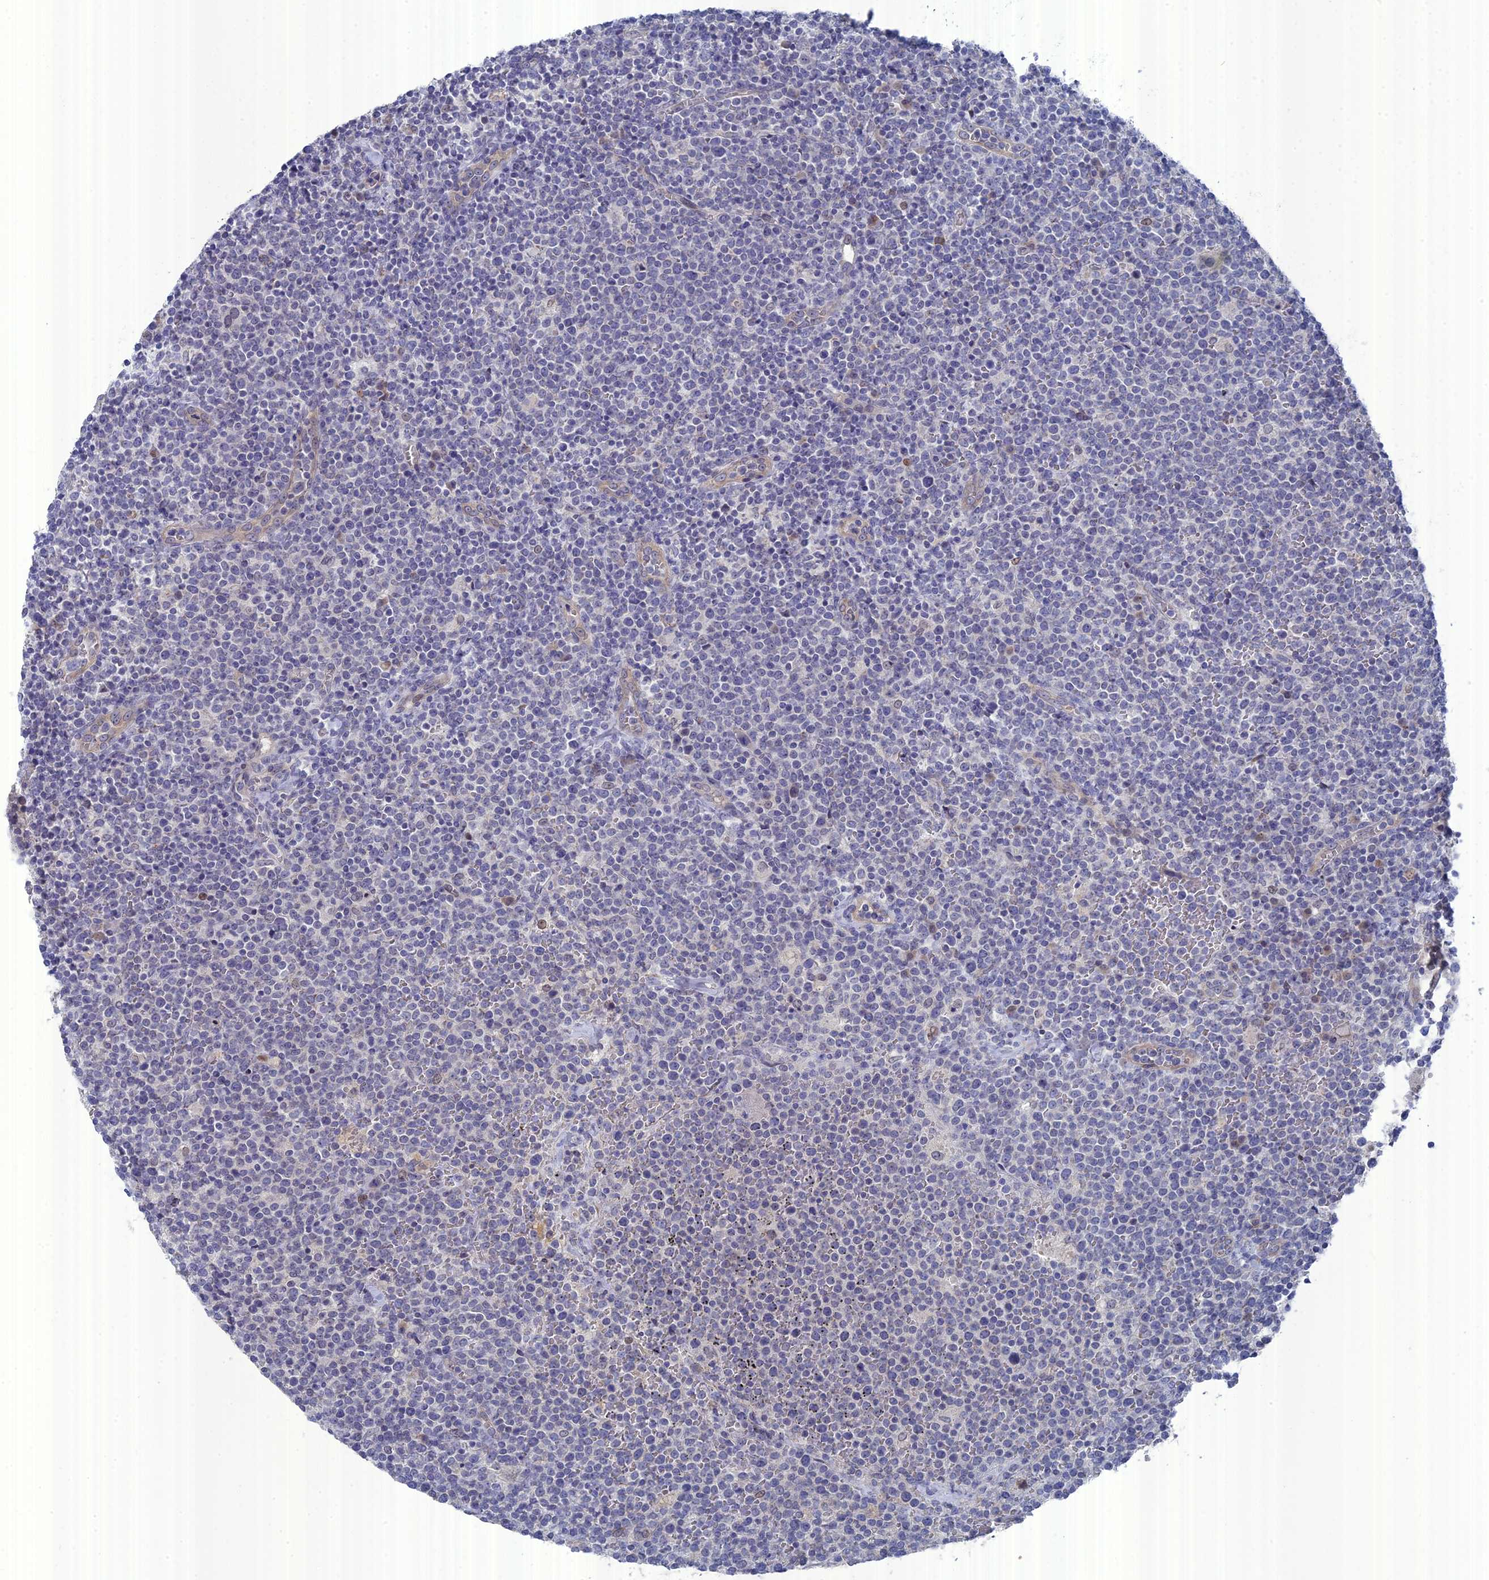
{"staining": {"intensity": "negative", "quantity": "none", "location": "none"}, "tissue": "lymphoma", "cell_type": "Tumor cells", "image_type": "cancer", "snomed": [{"axis": "morphology", "description": "Malignant lymphoma, non-Hodgkin's type, High grade"}, {"axis": "topography", "description": "Lymph node"}], "caption": "This is an immunohistochemistry (IHC) histopathology image of lymphoma. There is no staining in tumor cells.", "gene": "TMEM161A", "patient": {"sex": "male", "age": 61}}